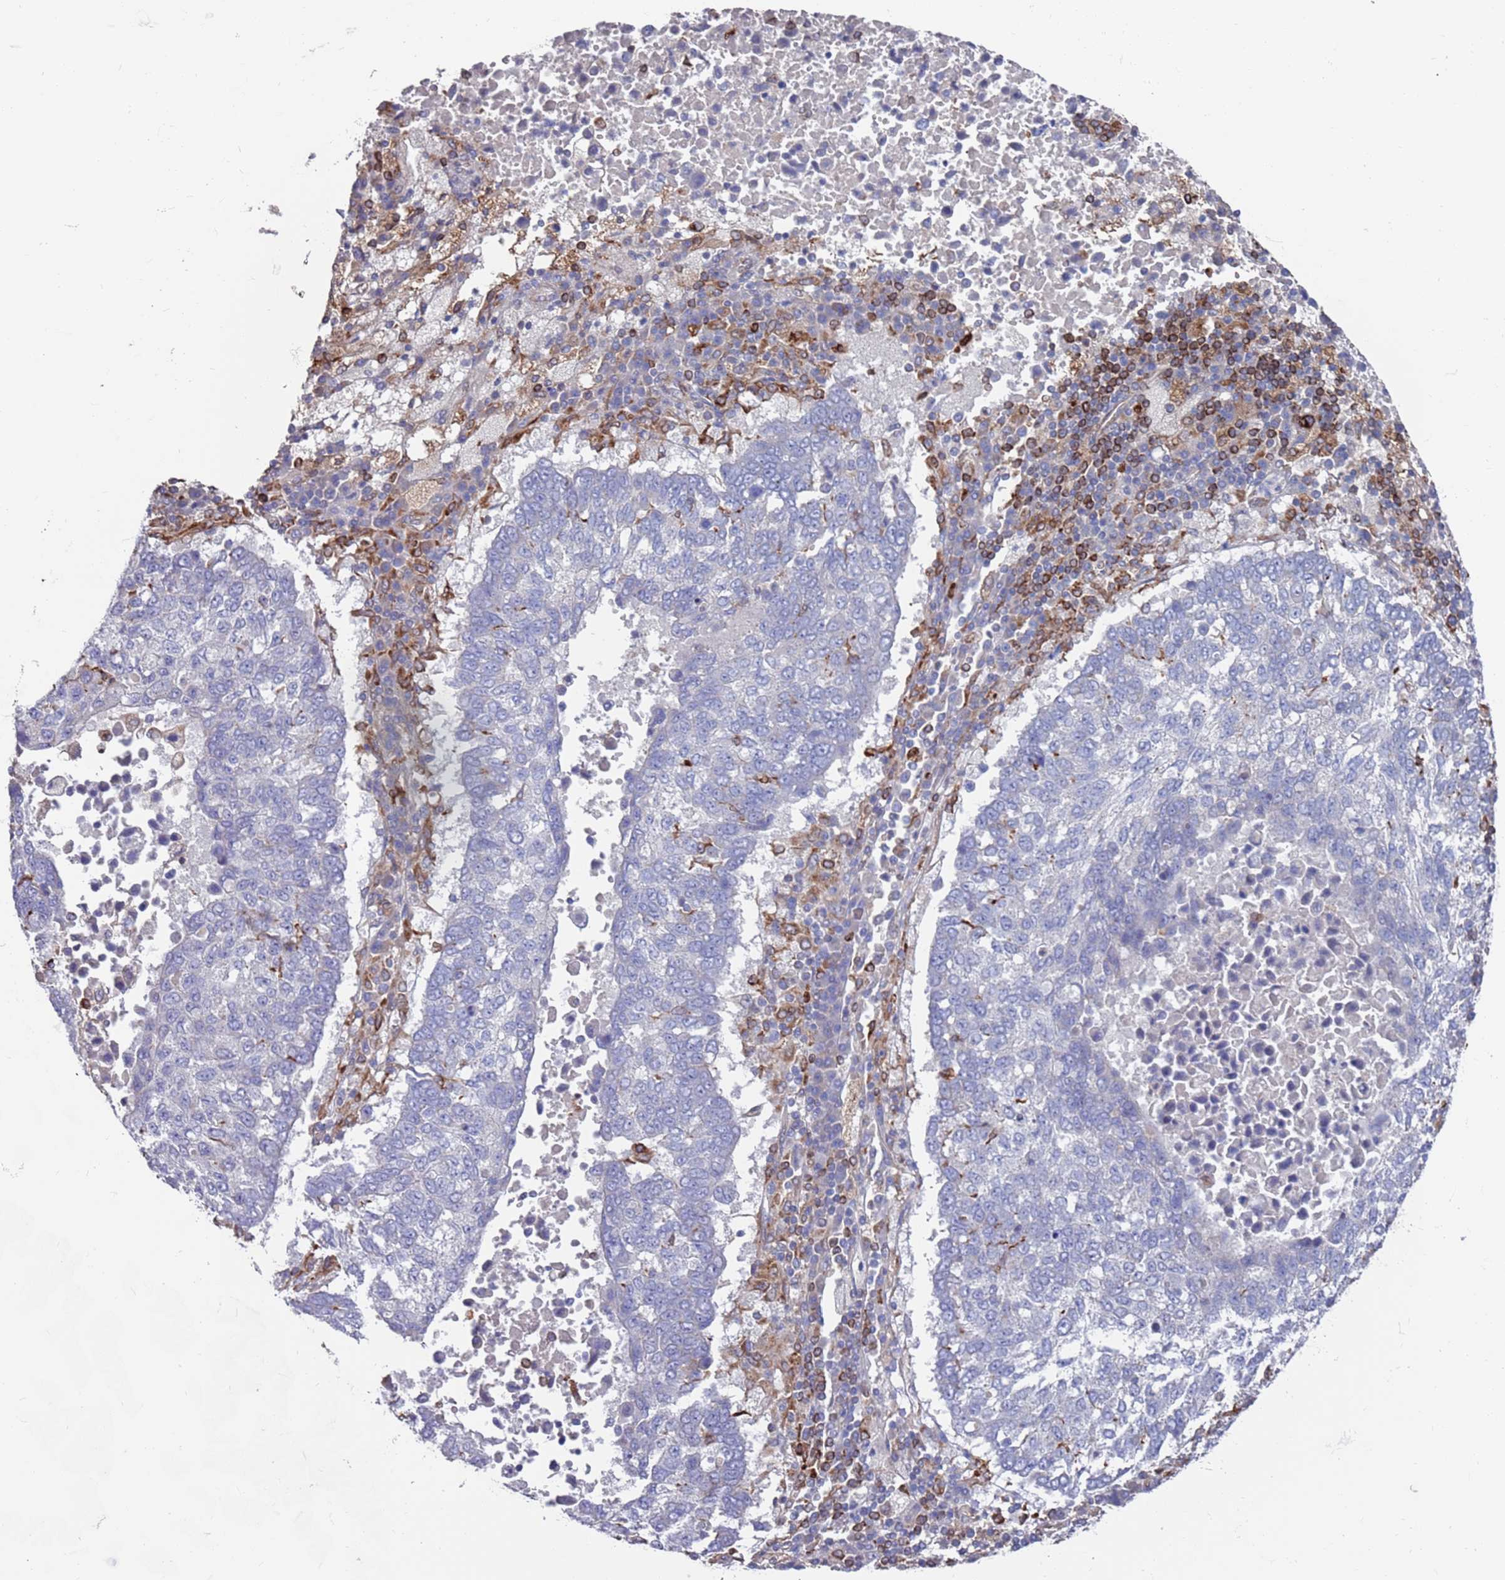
{"staining": {"intensity": "negative", "quantity": "none", "location": "none"}, "tissue": "lung cancer", "cell_type": "Tumor cells", "image_type": "cancer", "snomed": [{"axis": "morphology", "description": "Squamous cell carcinoma, NOS"}, {"axis": "topography", "description": "Lung"}], "caption": "DAB (3,3'-diaminobenzidine) immunohistochemical staining of human squamous cell carcinoma (lung) demonstrates no significant expression in tumor cells. (DAB (3,3'-diaminobenzidine) immunohistochemistry (IHC) with hematoxylin counter stain).", "gene": "GREB1L", "patient": {"sex": "male", "age": 73}}